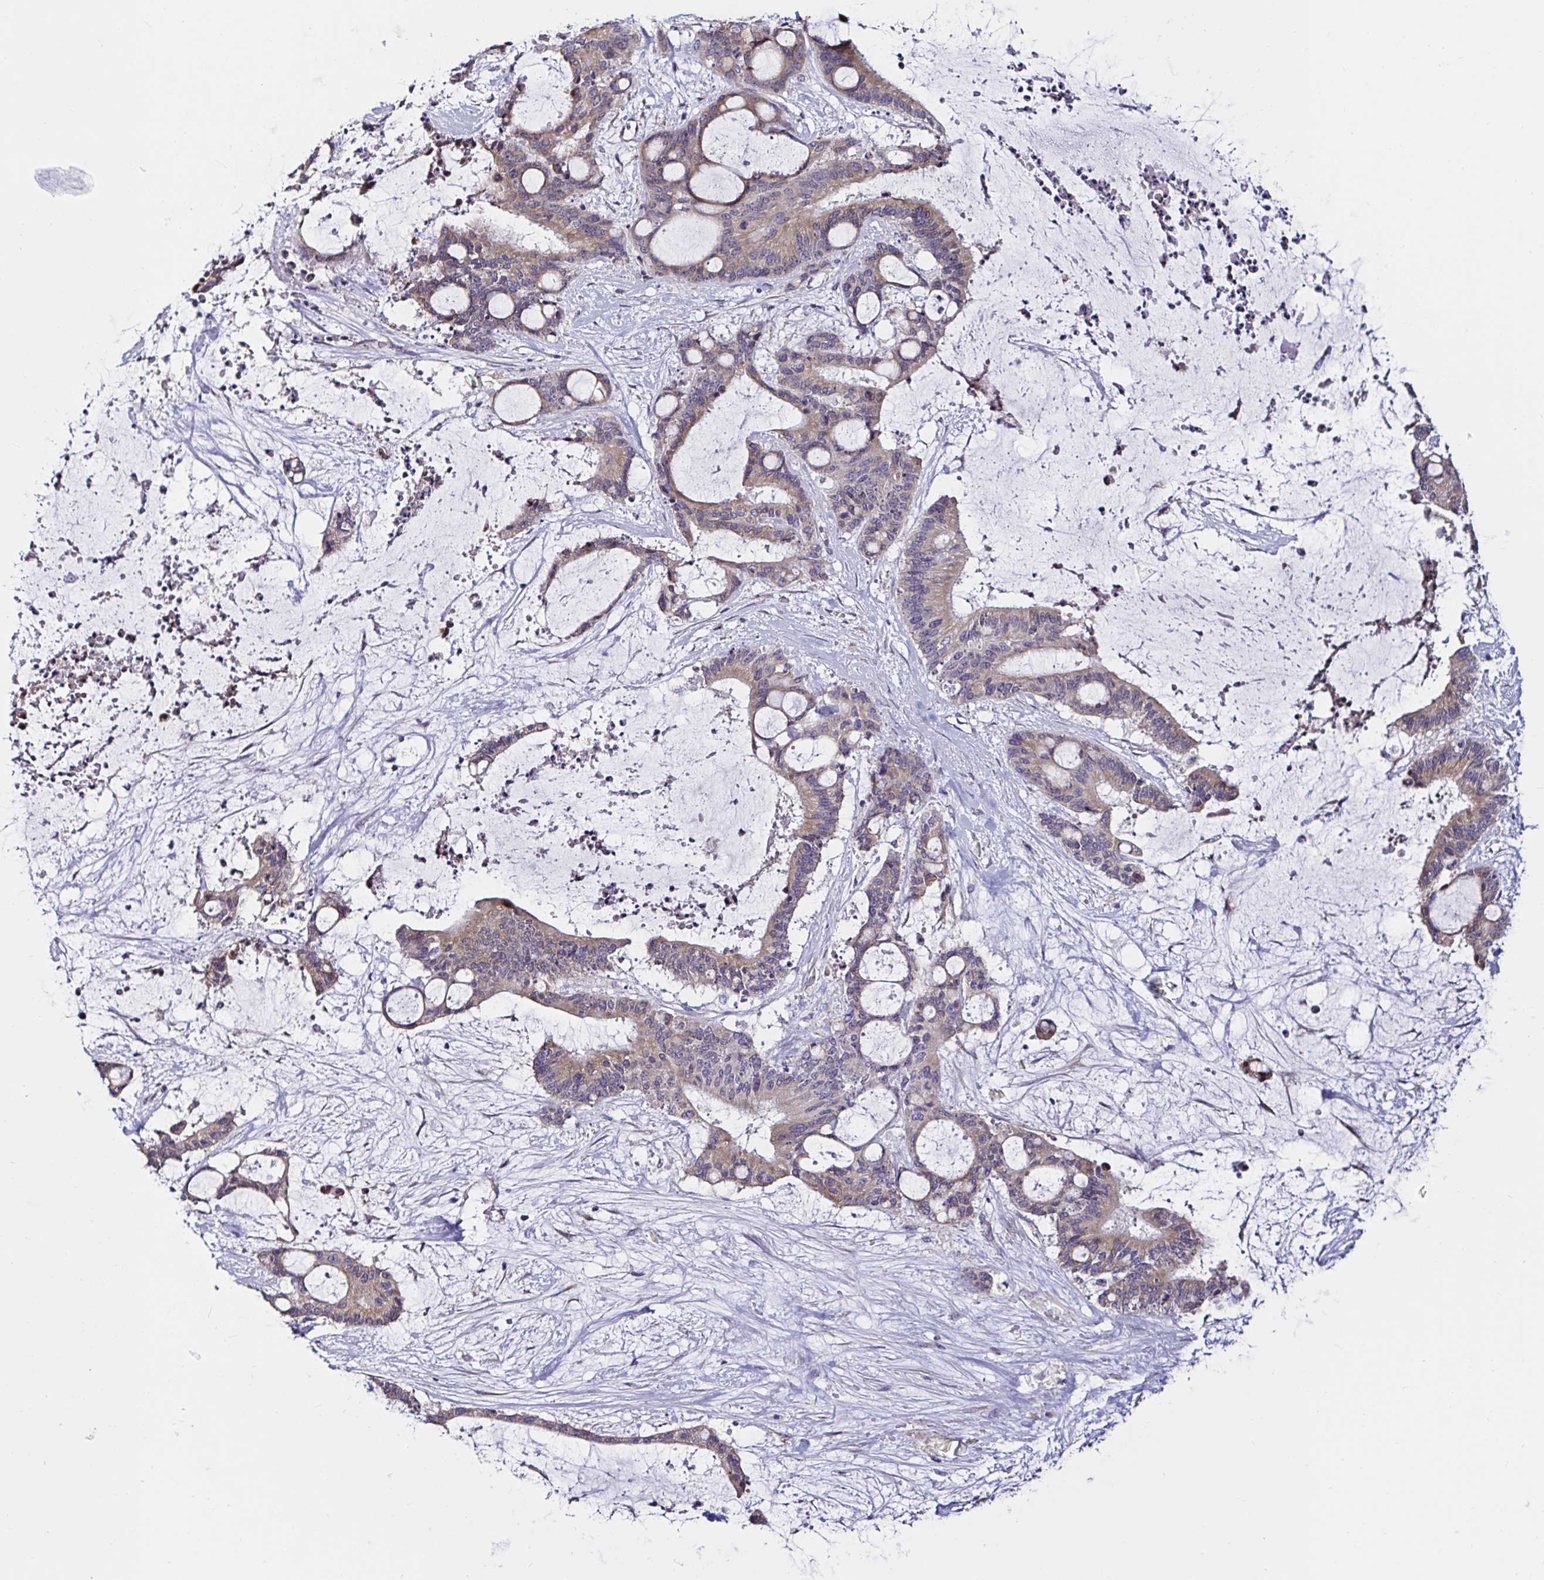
{"staining": {"intensity": "moderate", "quantity": ">75%", "location": "cytoplasmic/membranous"}, "tissue": "liver cancer", "cell_type": "Tumor cells", "image_type": "cancer", "snomed": [{"axis": "morphology", "description": "Normal tissue, NOS"}, {"axis": "morphology", "description": "Cholangiocarcinoma"}, {"axis": "topography", "description": "Liver"}, {"axis": "topography", "description": "Peripheral nerve tissue"}], "caption": "This photomicrograph shows liver cancer stained with immunohistochemistry (IHC) to label a protein in brown. The cytoplasmic/membranous of tumor cells show moderate positivity for the protein. Nuclei are counter-stained blue.", "gene": "VSIG2", "patient": {"sex": "female", "age": 73}}